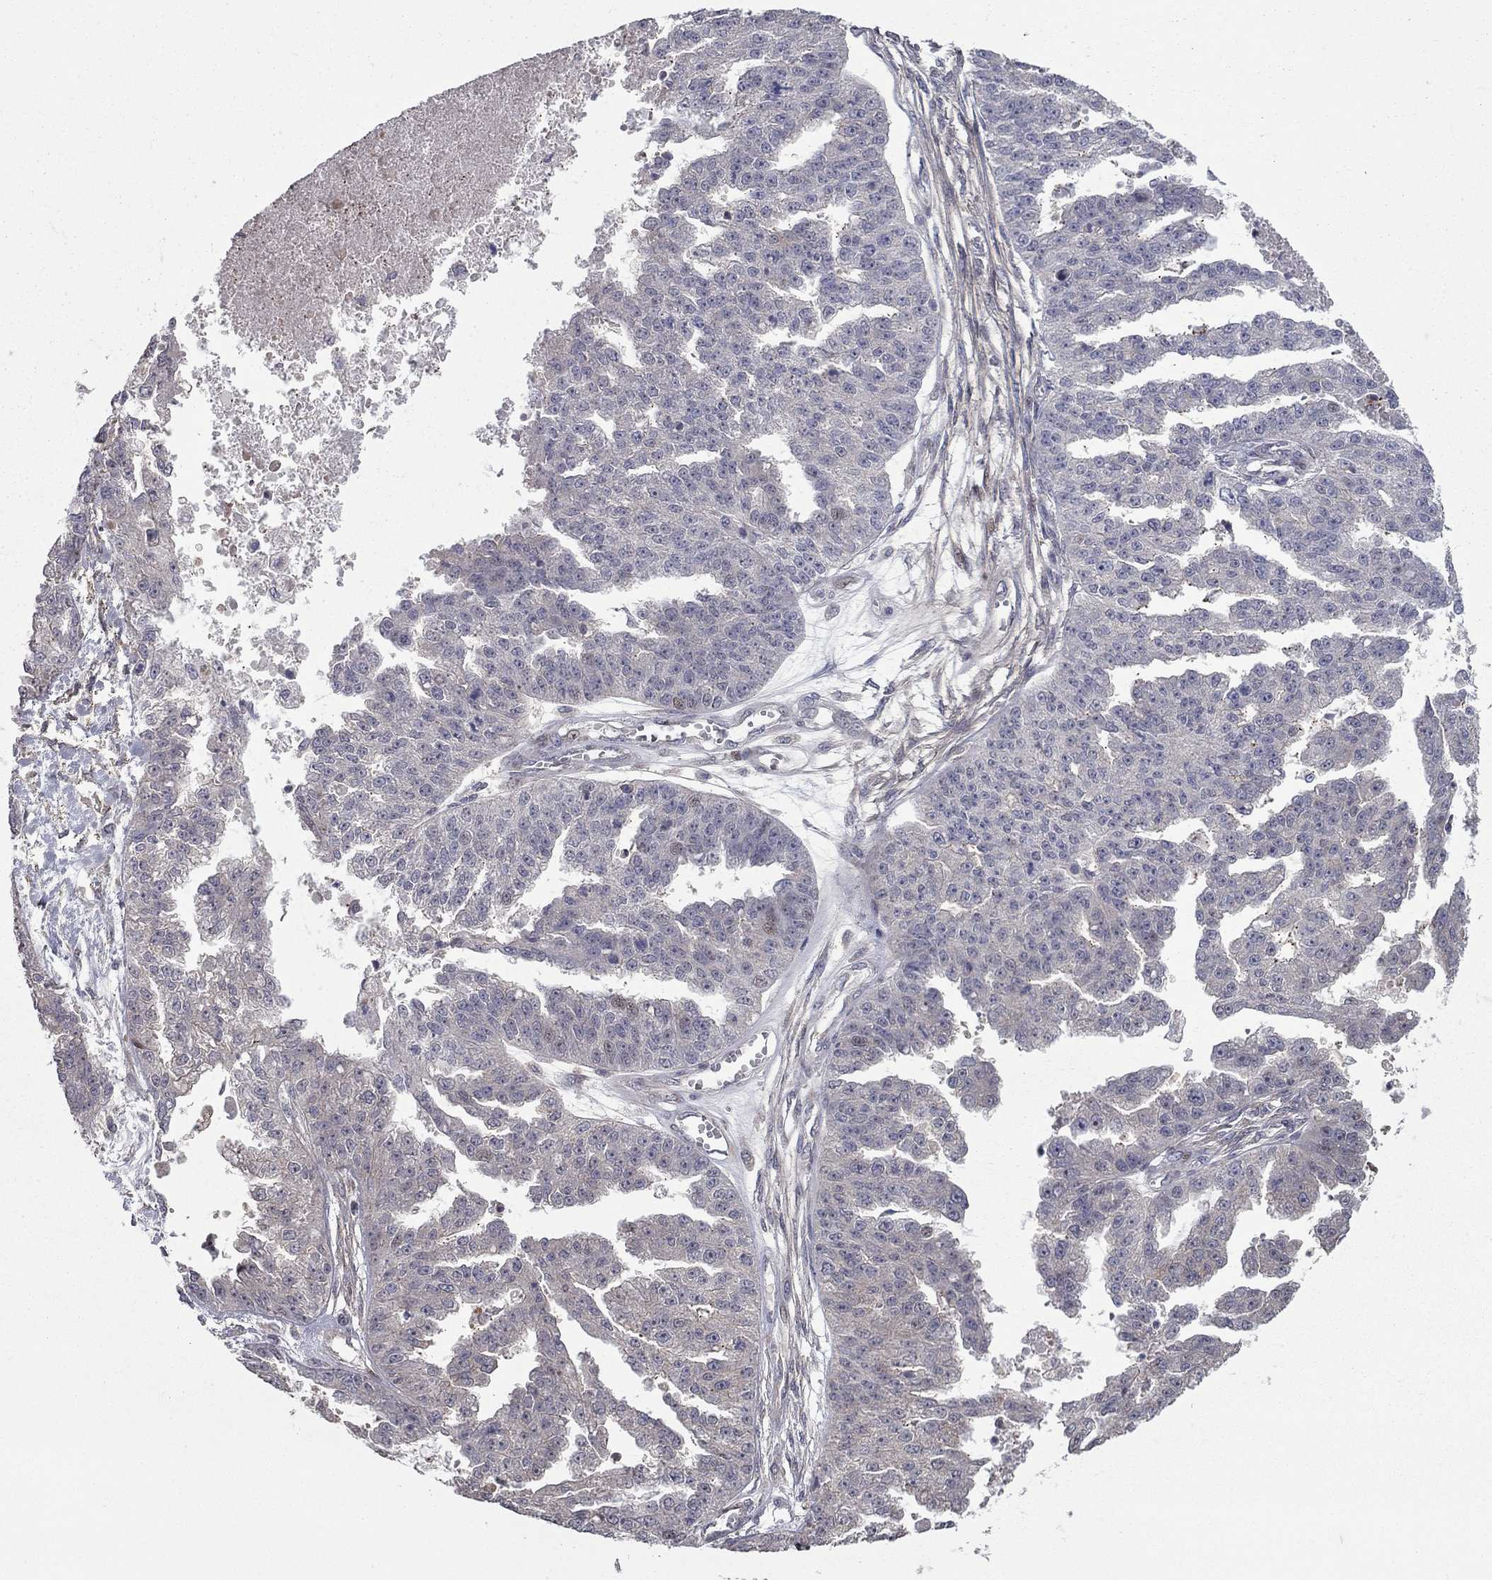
{"staining": {"intensity": "weak", "quantity": "25%-75%", "location": "cytoplasmic/membranous"}, "tissue": "ovarian cancer", "cell_type": "Tumor cells", "image_type": "cancer", "snomed": [{"axis": "morphology", "description": "Cystadenocarcinoma, serous, NOS"}, {"axis": "topography", "description": "Ovary"}], "caption": "An immunohistochemistry (IHC) histopathology image of tumor tissue is shown. Protein staining in brown highlights weak cytoplasmic/membranous positivity in ovarian cancer within tumor cells. The staining was performed using DAB (3,3'-diaminobenzidine), with brown indicating positive protein expression. Nuclei are stained blue with hematoxylin.", "gene": "DUSP7", "patient": {"sex": "female", "age": 58}}